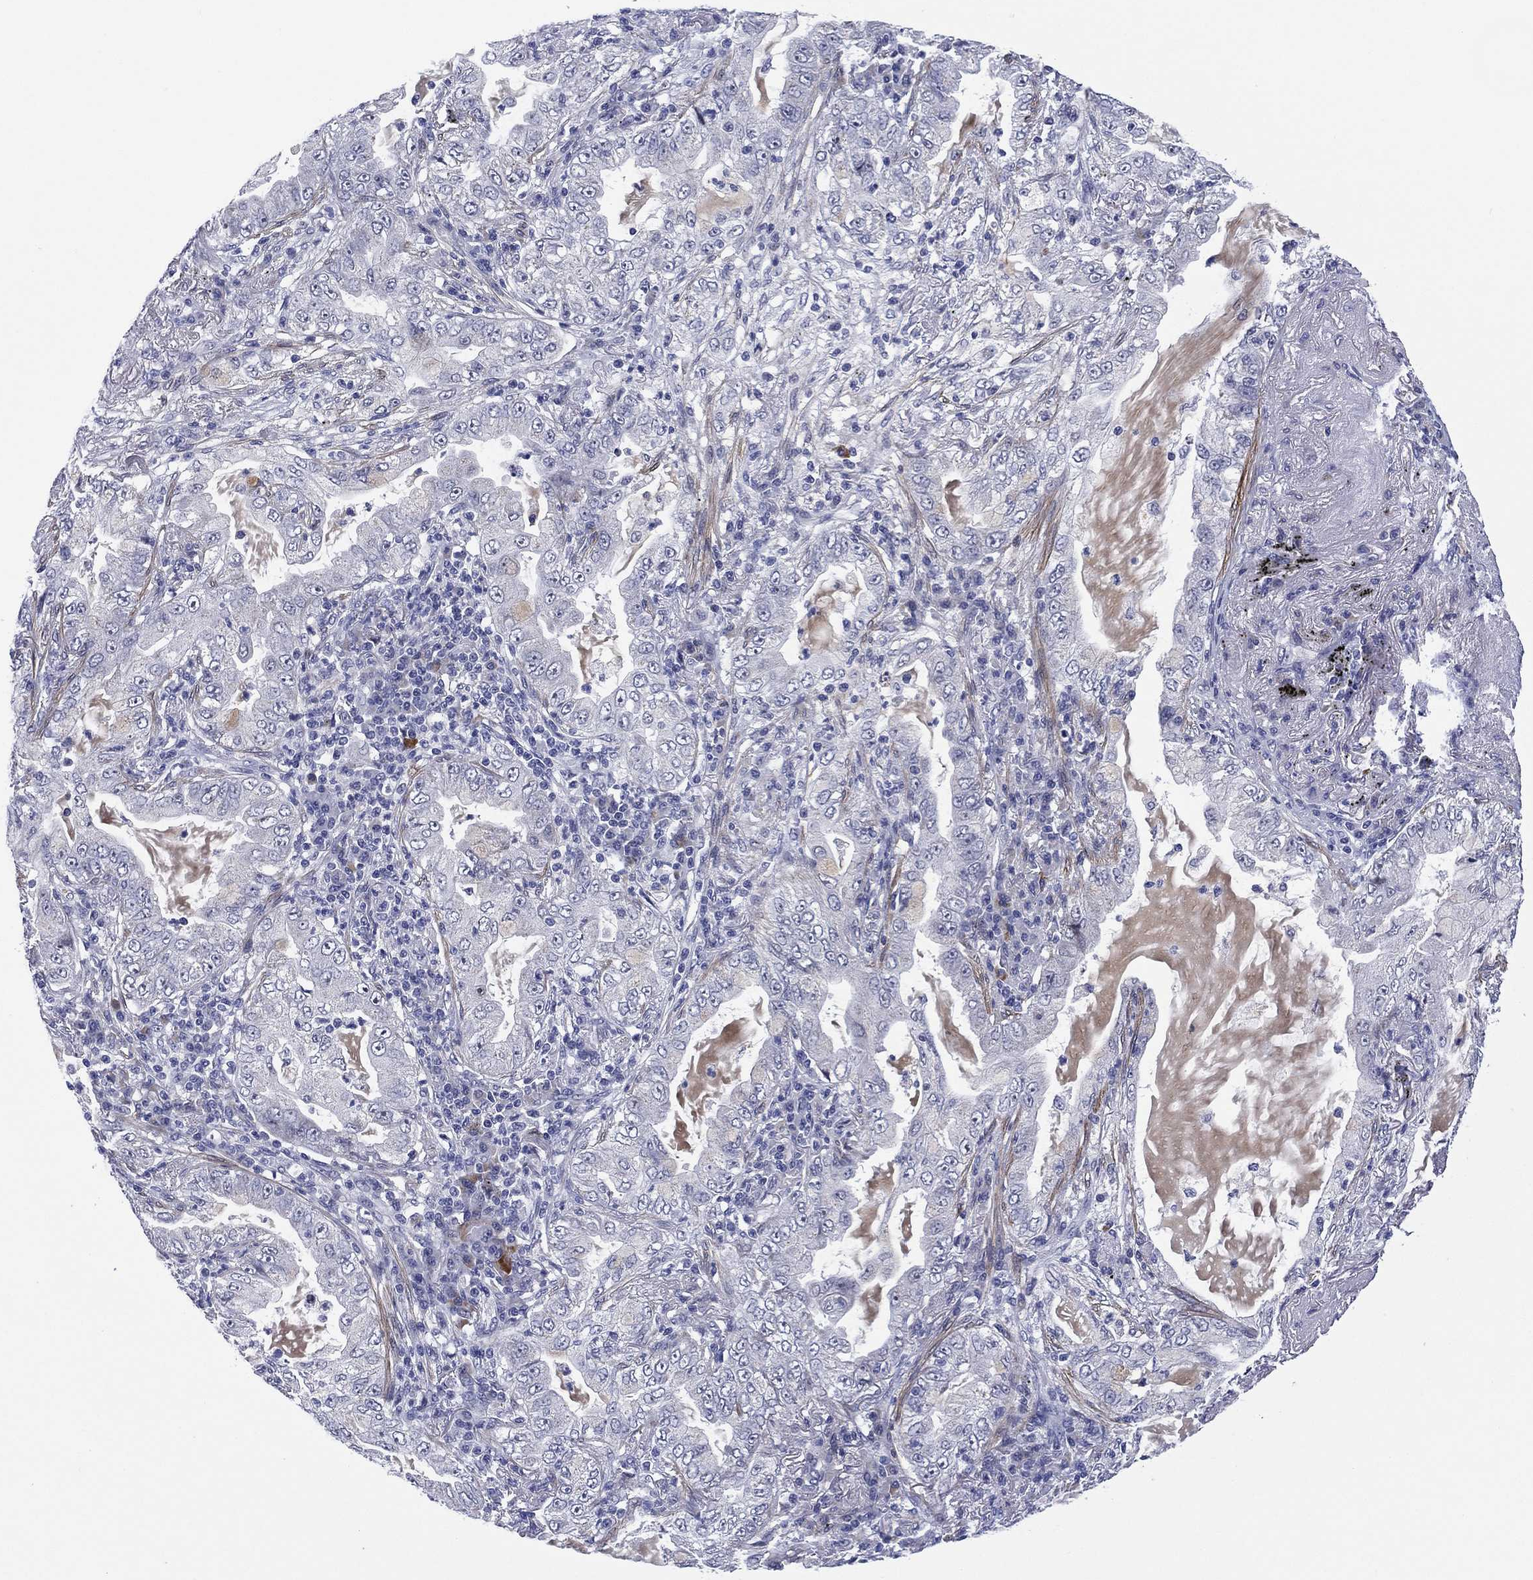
{"staining": {"intensity": "negative", "quantity": "none", "location": "none"}, "tissue": "lung cancer", "cell_type": "Tumor cells", "image_type": "cancer", "snomed": [{"axis": "morphology", "description": "Adenocarcinoma, NOS"}, {"axis": "topography", "description": "Lung"}], "caption": "Lung adenocarcinoma was stained to show a protein in brown. There is no significant expression in tumor cells. (Brightfield microscopy of DAB (3,3'-diaminobenzidine) immunohistochemistry (IHC) at high magnification).", "gene": "CLIP3", "patient": {"sex": "female", "age": 73}}